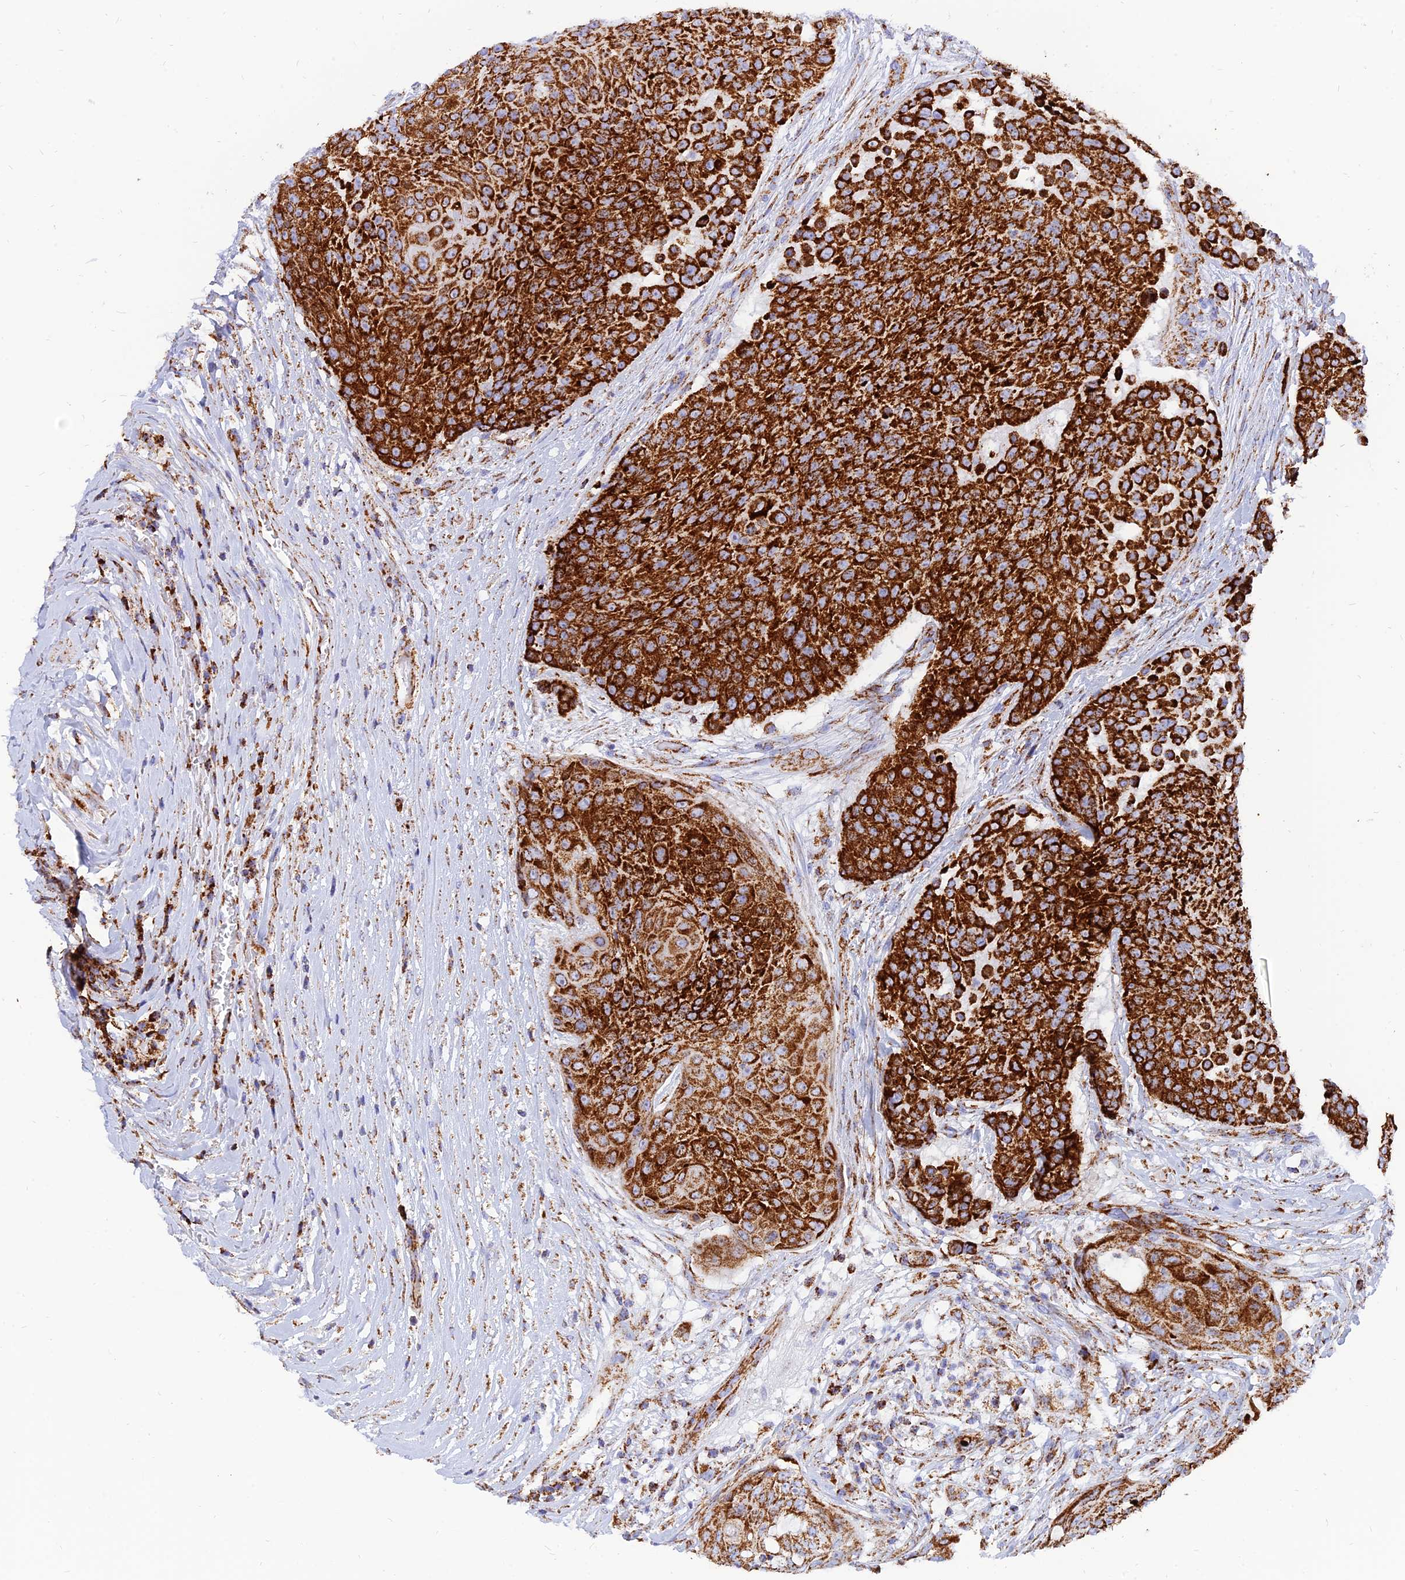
{"staining": {"intensity": "strong", "quantity": ">75%", "location": "cytoplasmic/membranous"}, "tissue": "urothelial cancer", "cell_type": "Tumor cells", "image_type": "cancer", "snomed": [{"axis": "morphology", "description": "Urothelial carcinoma, High grade"}, {"axis": "topography", "description": "Urinary bladder"}], "caption": "Approximately >75% of tumor cells in urothelial carcinoma (high-grade) demonstrate strong cytoplasmic/membranous protein staining as visualized by brown immunohistochemical staining.", "gene": "NDUFB6", "patient": {"sex": "female", "age": 63}}